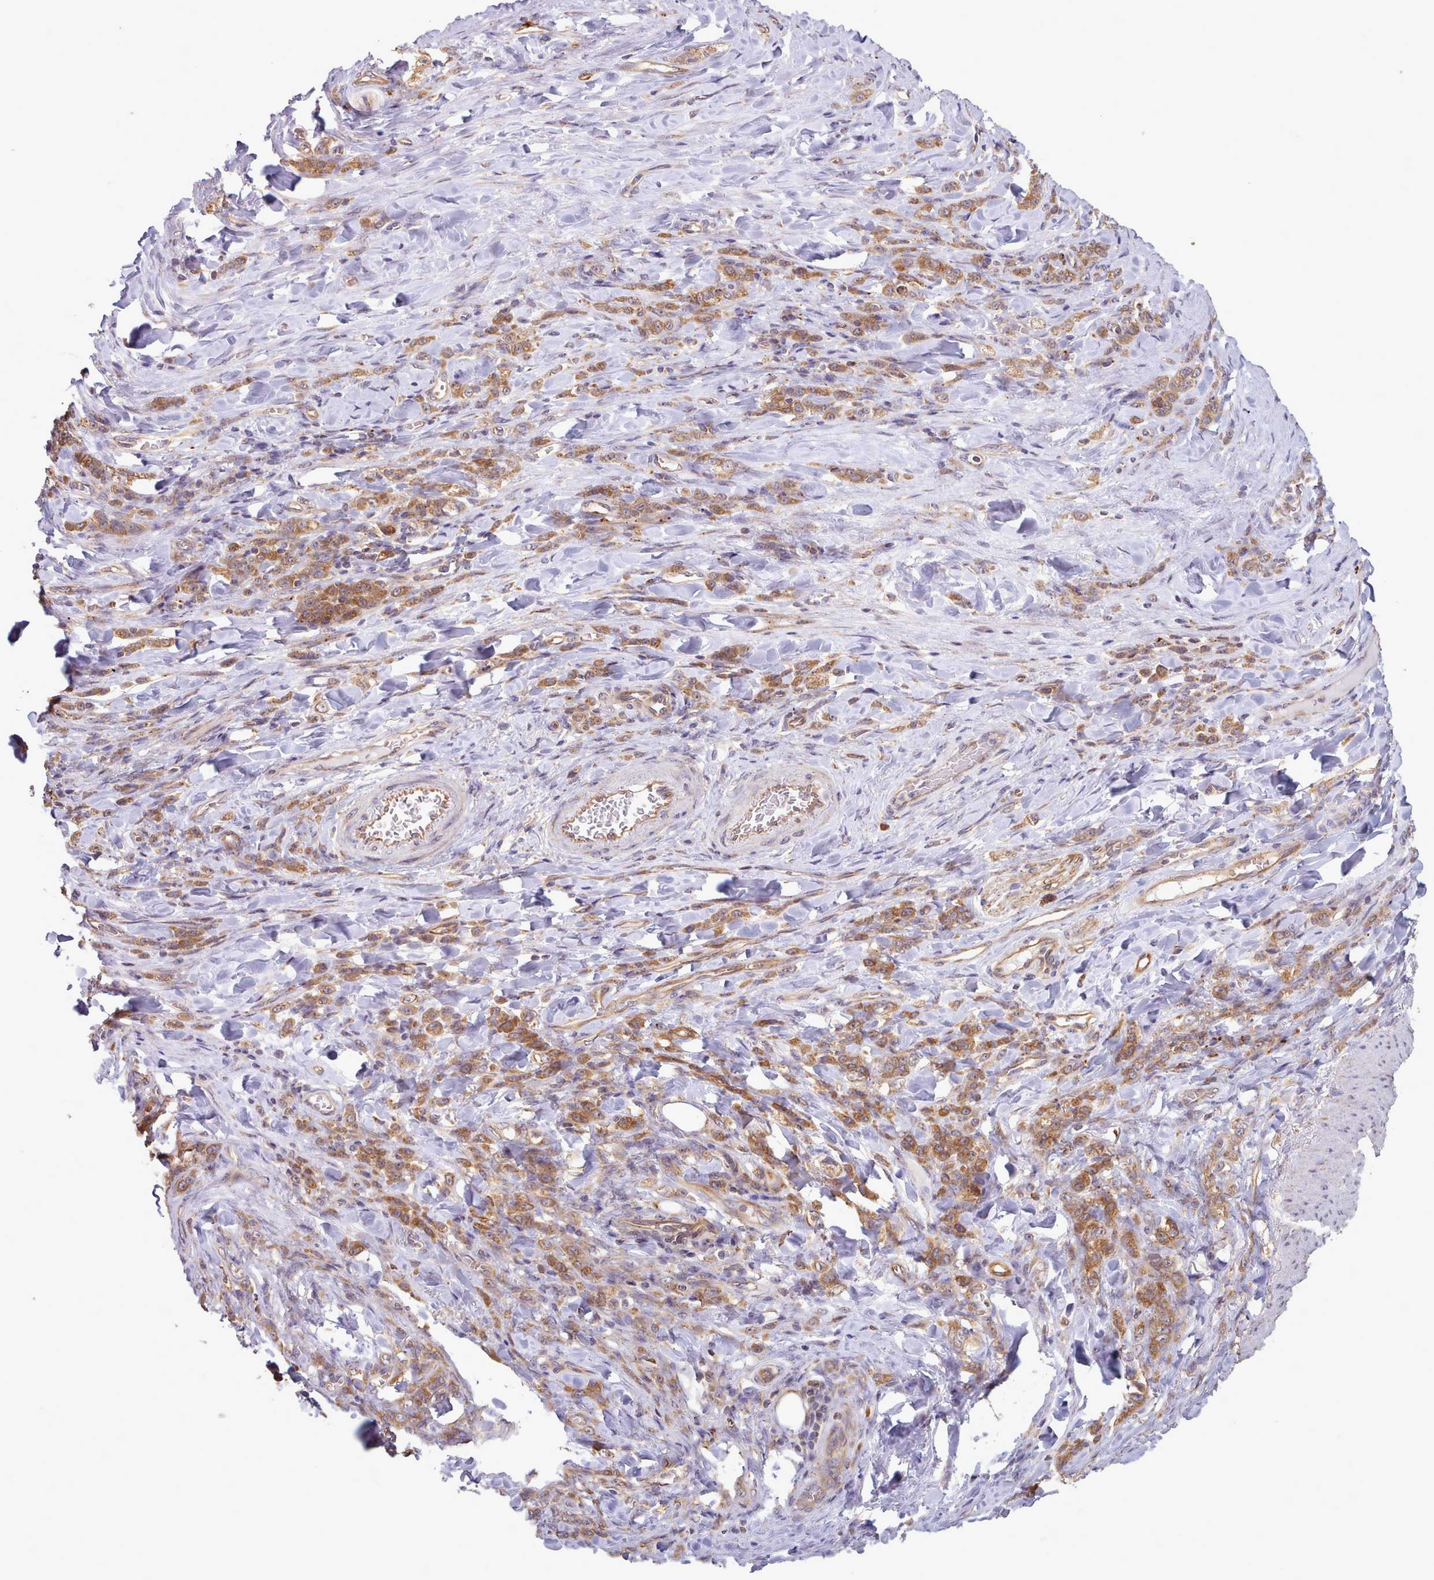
{"staining": {"intensity": "moderate", "quantity": ">75%", "location": "cytoplasmic/membranous"}, "tissue": "stomach cancer", "cell_type": "Tumor cells", "image_type": "cancer", "snomed": [{"axis": "morphology", "description": "Normal tissue, NOS"}, {"axis": "morphology", "description": "Adenocarcinoma, NOS"}, {"axis": "topography", "description": "Stomach"}], "caption": "The image demonstrates staining of stomach adenocarcinoma, revealing moderate cytoplasmic/membranous protein positivity (brown color) within tumor cells. The staining is performed using DAB brown chromogen to label protein expression. The nuclei are counter-stained blue using hematoxylin.", "gene": "CRYBG1", "patient": {"sex": "male", "age": 82}}